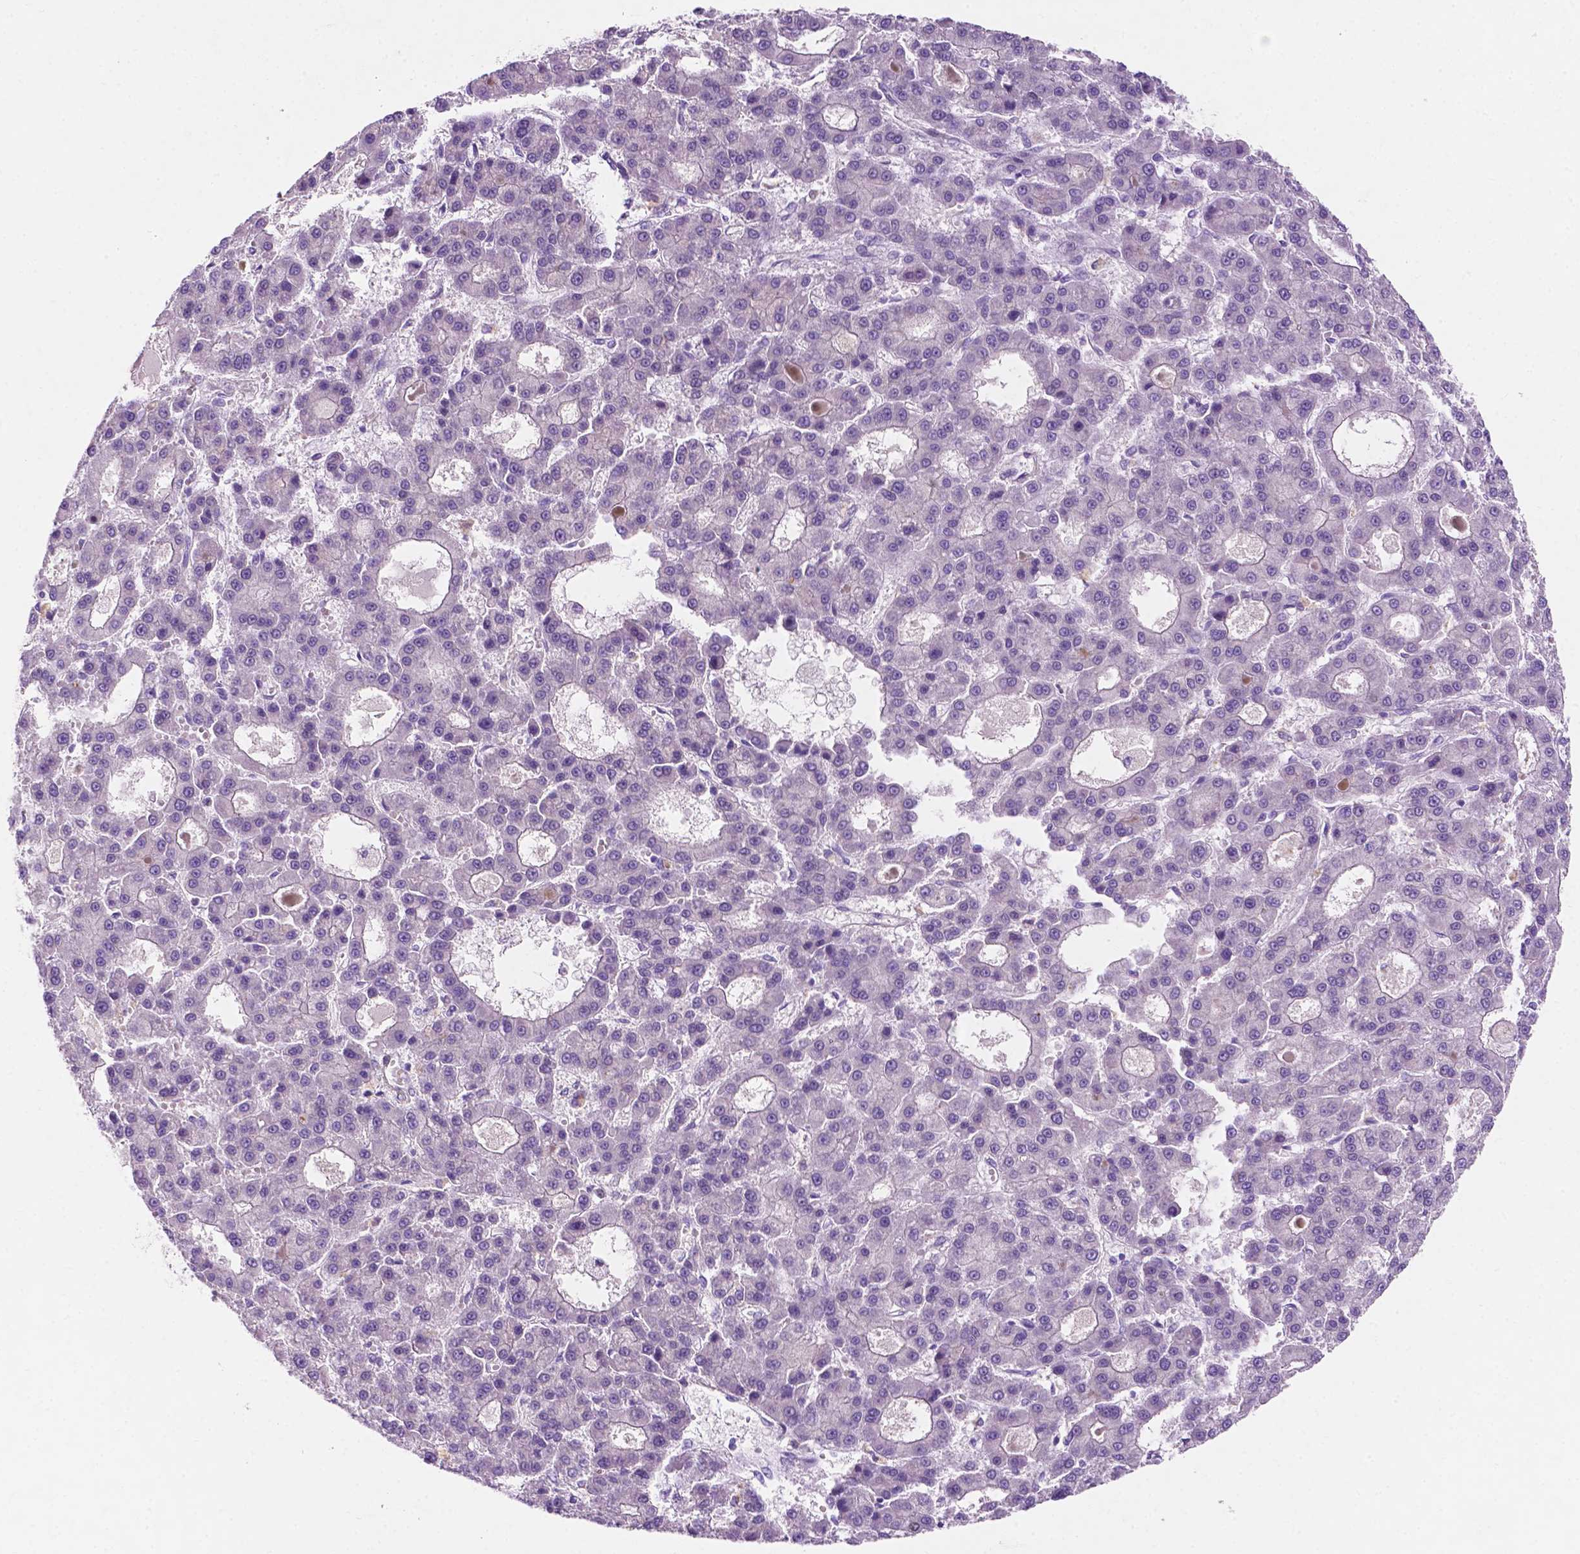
{"staining": {"intensity": "negative", "quantity": "none", "location": "none"}, "tissue": "liver cancer", "cell_type": "Tumor cells", "image_type": "cancer", "snomed": [{"axis": "morphology", "description": "Carcinoma, Hepatocellular, NOS"}, {"axis": "topography", "description": "Liver"}], "caption": "Immunohistochemistry (IHC) photomicrograph of neoplastic tissue: human liver hepatocellular carcinoma stained with DAB (3,3'-diaminobenzidine) shows no significant protein expression in tumor cells.", "gene": "ASPG", "patient": {"sex": "male", "age": 70}}